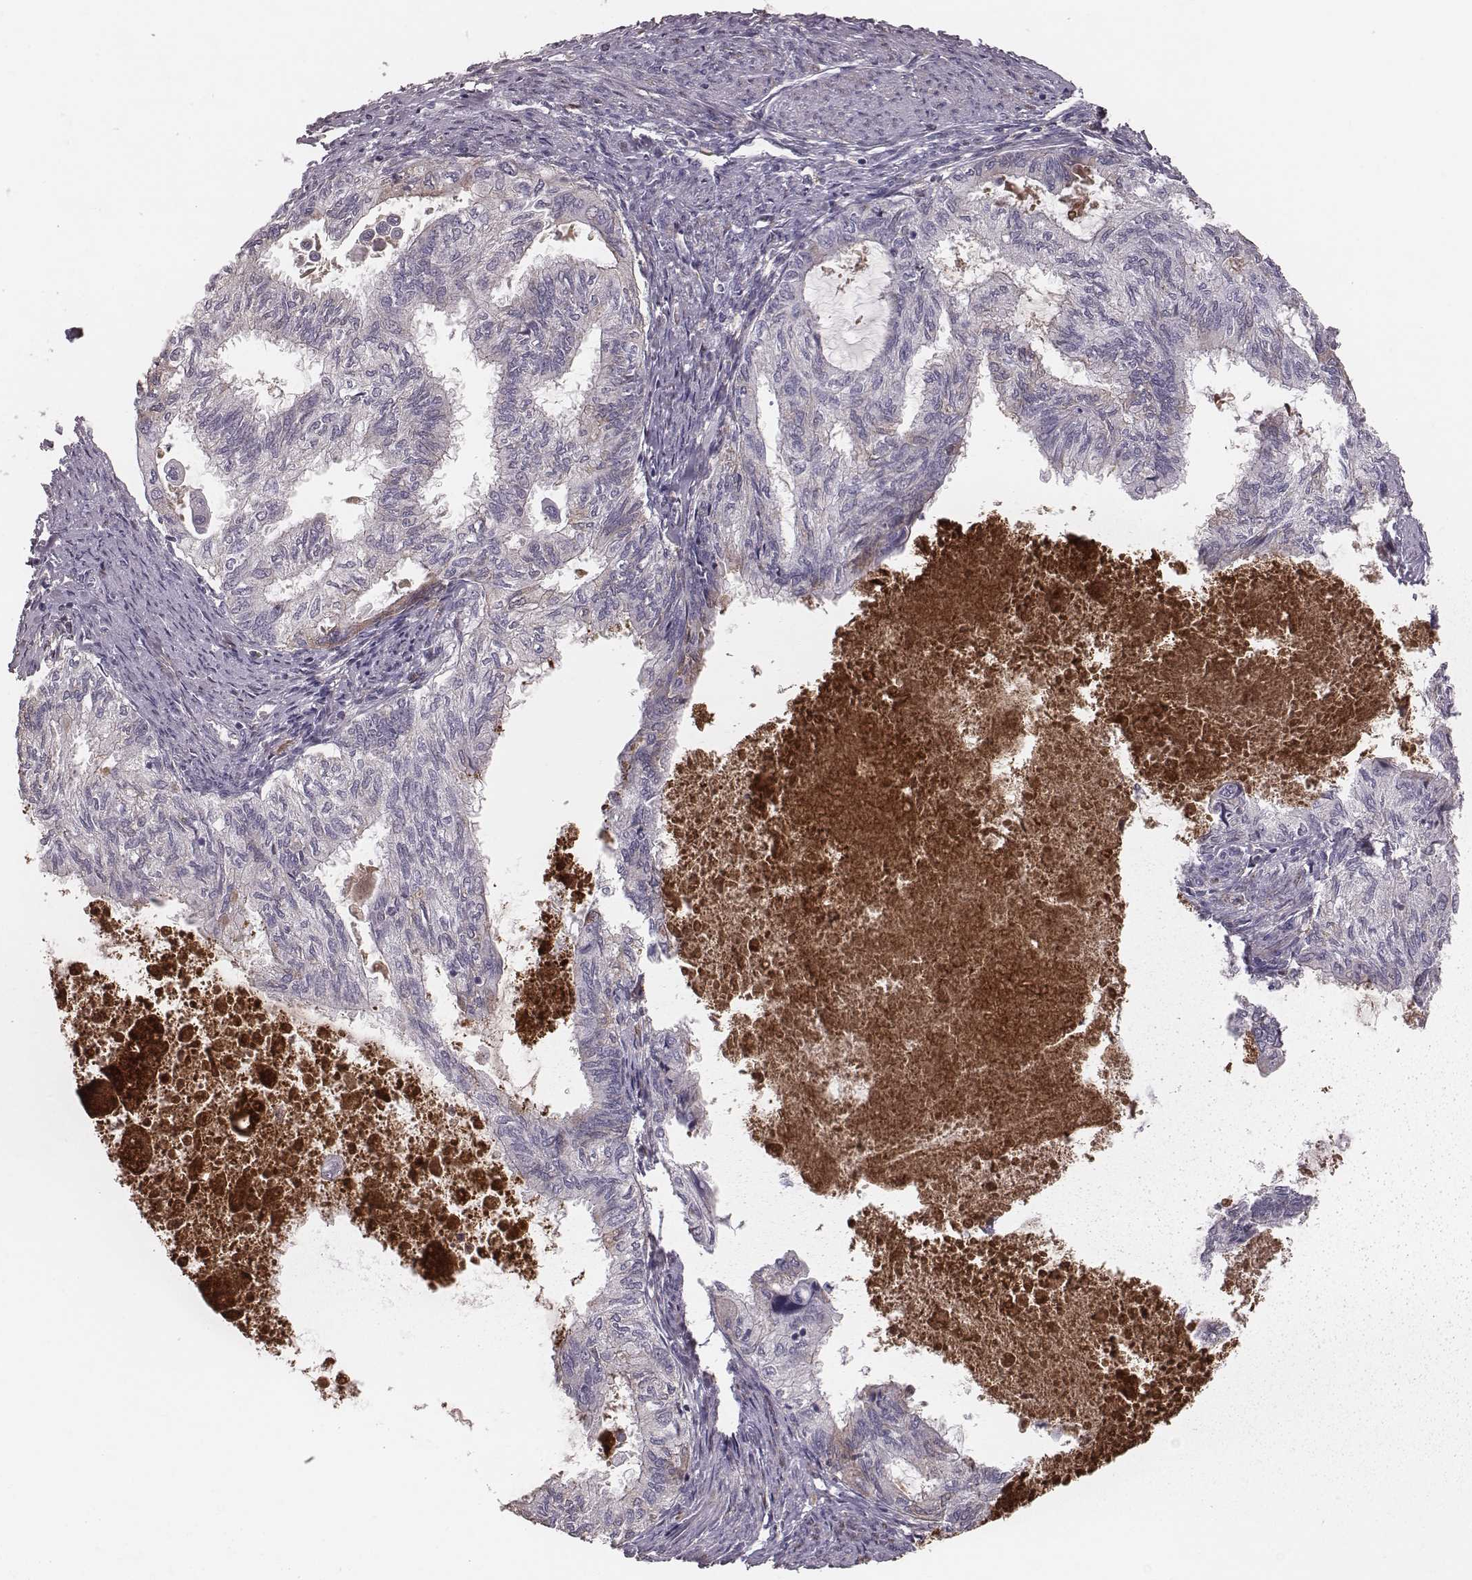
{"staining": {"intensity": "negative", "quantity": "none", "location": "none"}, "tissue": "endometrial cancer", "cell_type": "Tumor cells", "image_type": "cancer", "snomed": [{"axis": "morphology", "description": "Adenocarcinoma, NOS"}, {"axis": "topography", "description": "Endometrium"}], "caption": "A histopathology image of human adenocarcinoma (endometrial) is negative for staining in tumor cells. The staining is performed using DAB brown chromogen with nuclei counter-stained in using hematoxylin.", "gene": "CFTR", "patient": {"sex": "female", "age": 86}}